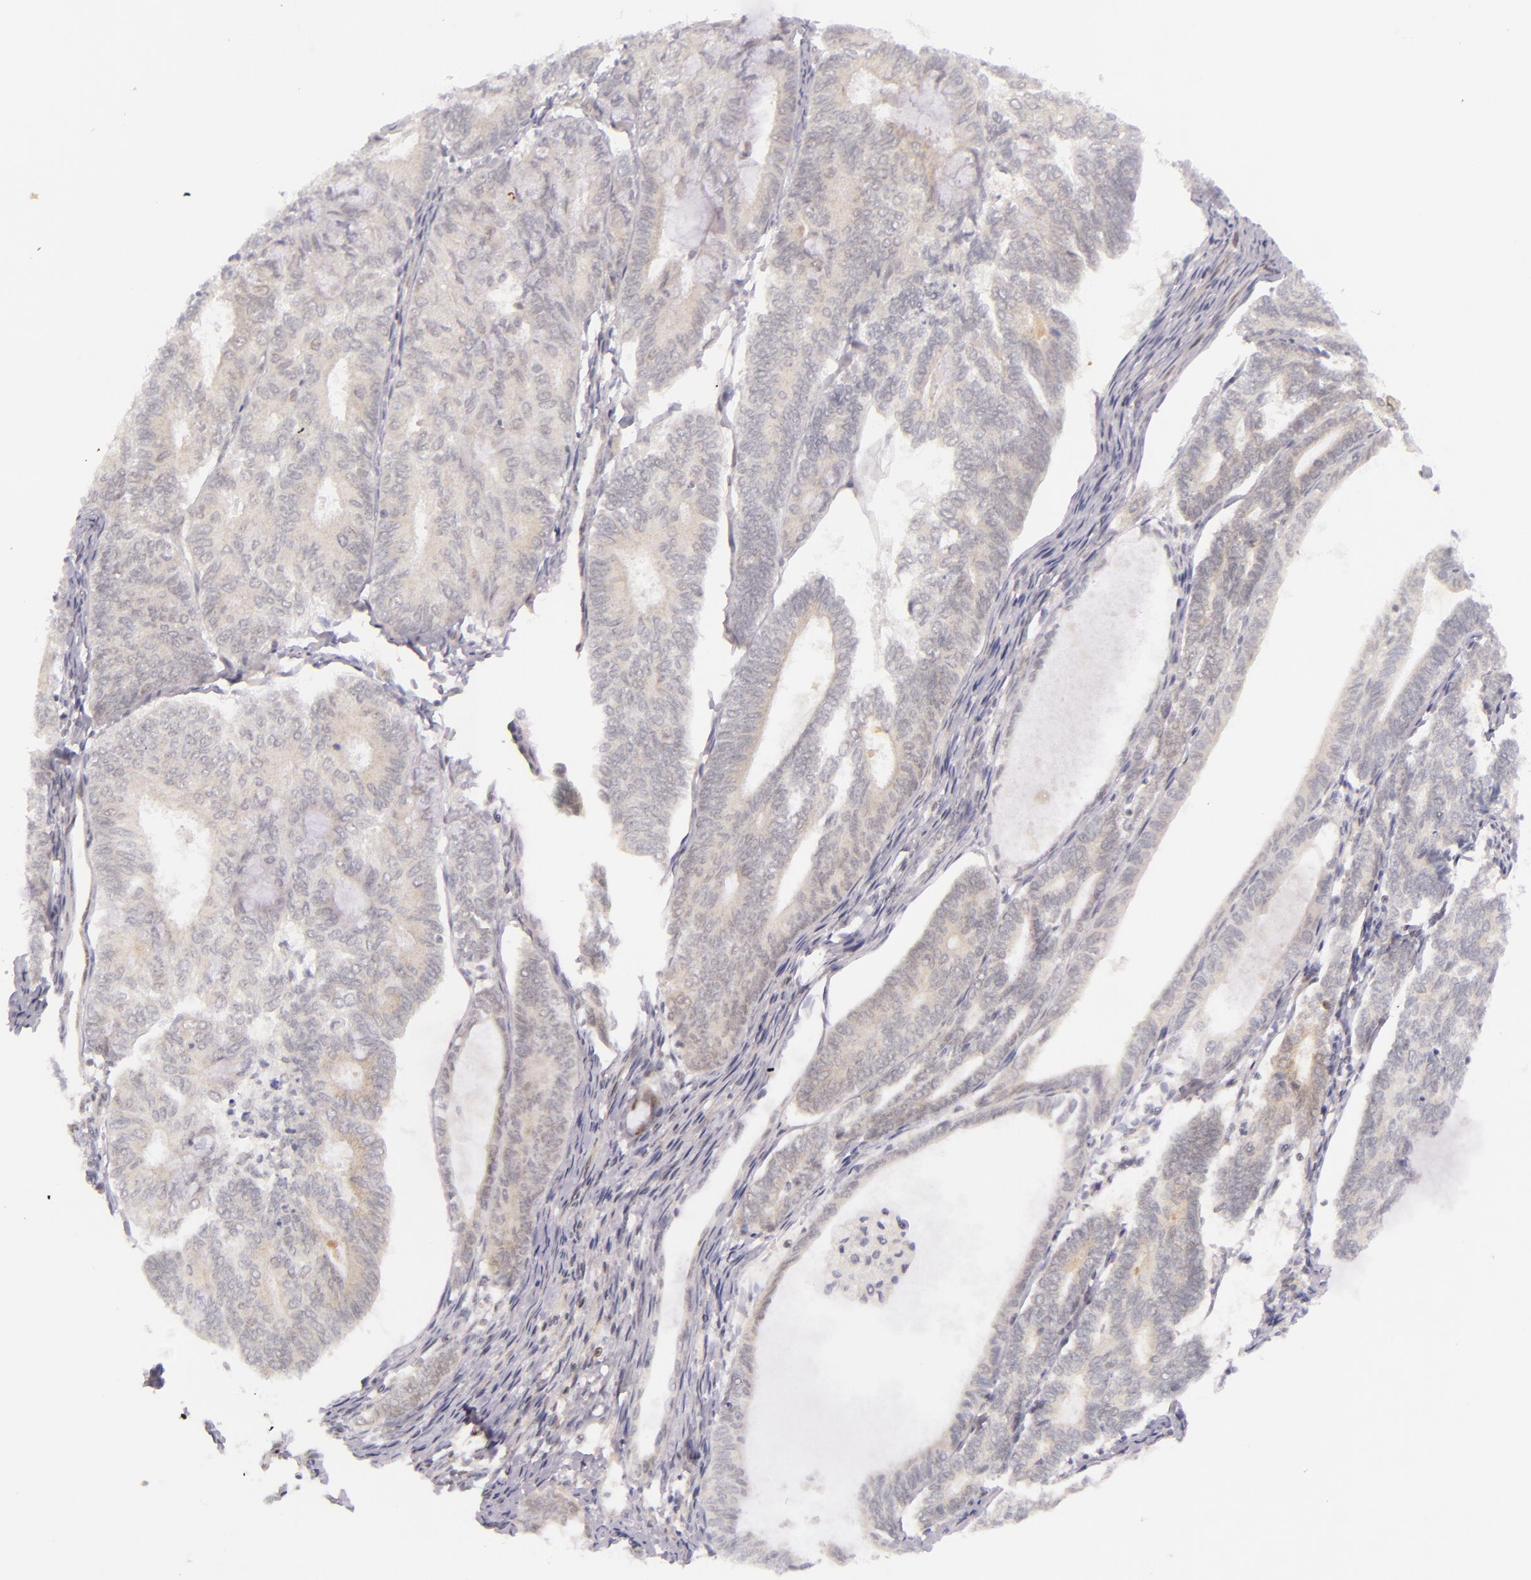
{"staining": {"intensity": "weak", "quantity": "25%-75%", "location": "cytoplasmic/membranous"}, "tissue": "endometrial cancer", "cell_type": "Tumor cells", "image_type": "cancer", "snomed": [{"axis": "morphology", "description": "Adenocarcinoma, NOS"}, {"axis": "topography", "description": "Endometrium"}], "caption": "Tumor cells reveal low levels of weak cytoplasmic/membranous positivity in approximately 25%-75% of cells in endometrial cancer.", "gene": "BCL3", "patient": {"sex": "female", "age": 59}}